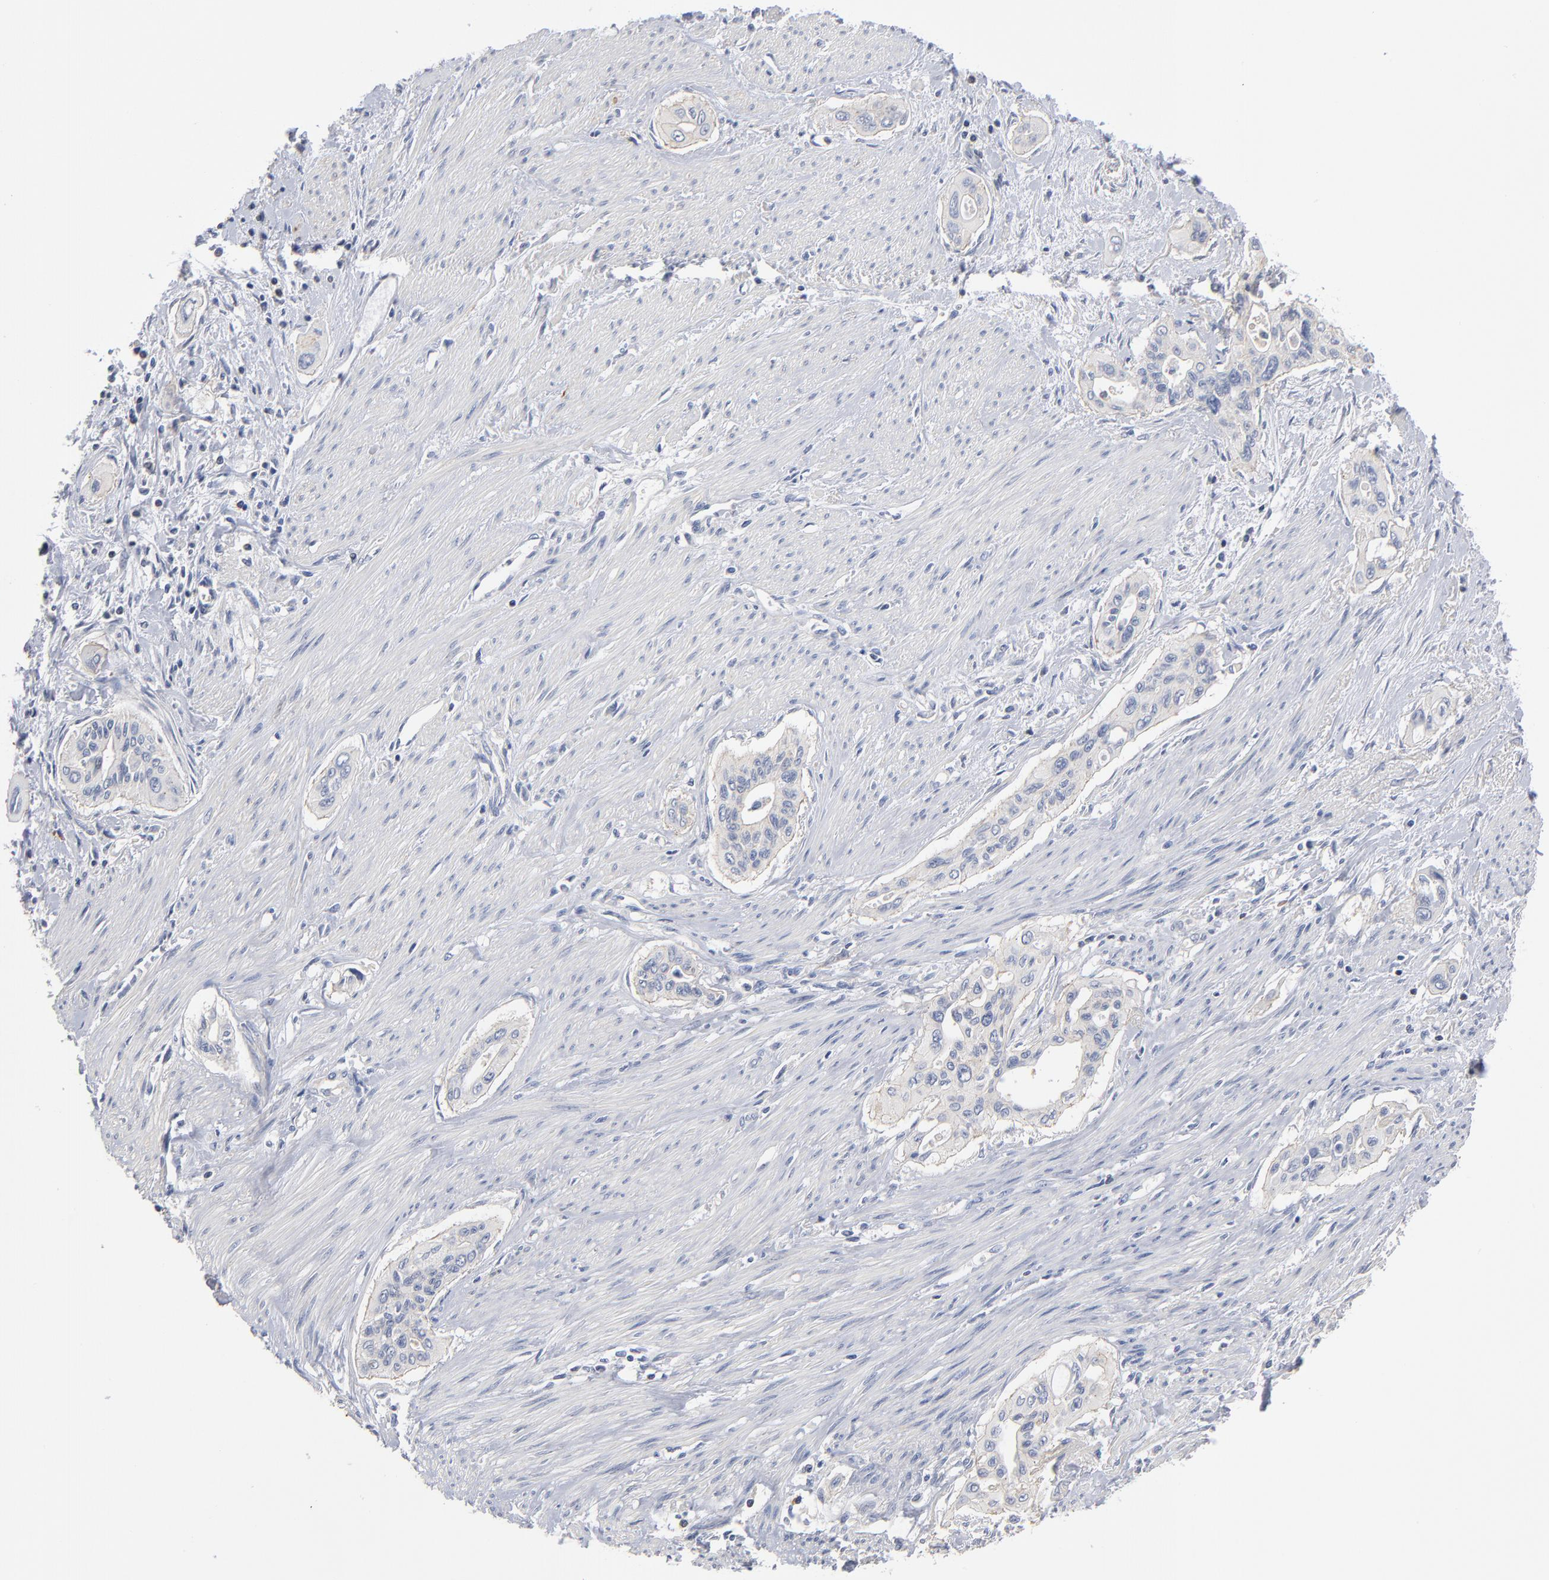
{"staining": {"intensity": "weak", "quantity": "25%-75%", "location": "cytoplasmic/membranous"}, "tissue": "pancreatic cancer", "cell_type": "Tumor cells", "image_type": "cancer", "snomed": [{"axis": "morphology", "description": "Adenocarcinoma, NOS"}, {"axis": "topography", "description": "Pancreas"}], "caption": "Human pancreatic adenocarcinoma stained with a protein marker exhibits weak staining in tumor cells.", "gene": "PDLIM2", "patient": {"sex": "male", "age": 77}}